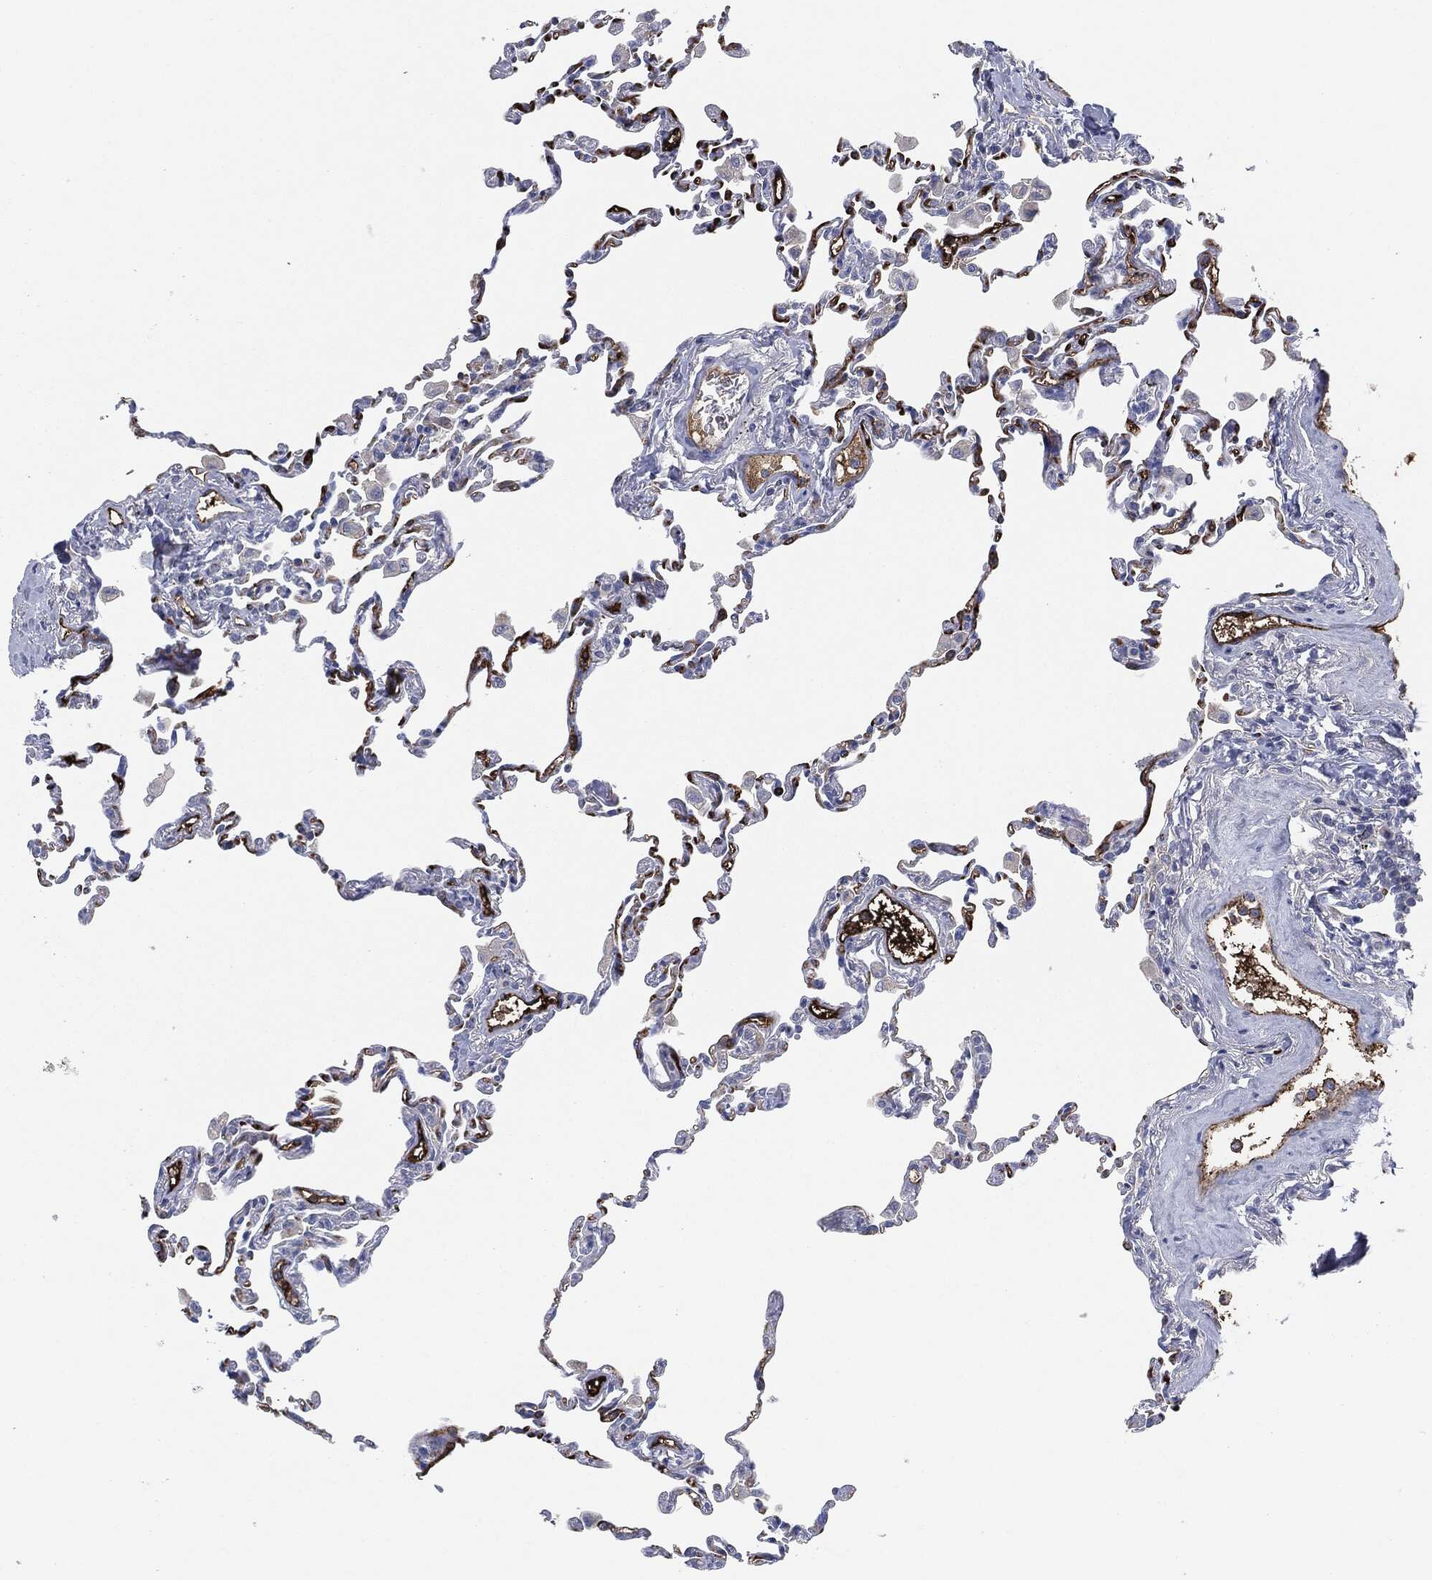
{"staining": {"intensity": "negative", "quantity": "none", "location": "none"}, "tissue": "lung", "cell_type": "Alveolar cells", "image_type": "normal", "snomed": [{"axis": "morphology", "description": "Normal tissue, NOS"}, {"axis": "topography", "description": "Lung"}], "caption": "Human lung stained for a protein using immunohistochemistry reveals no staining in alveolar cells.", "gene": "APOB", "patient": {"sex": "female", "age": 57}}